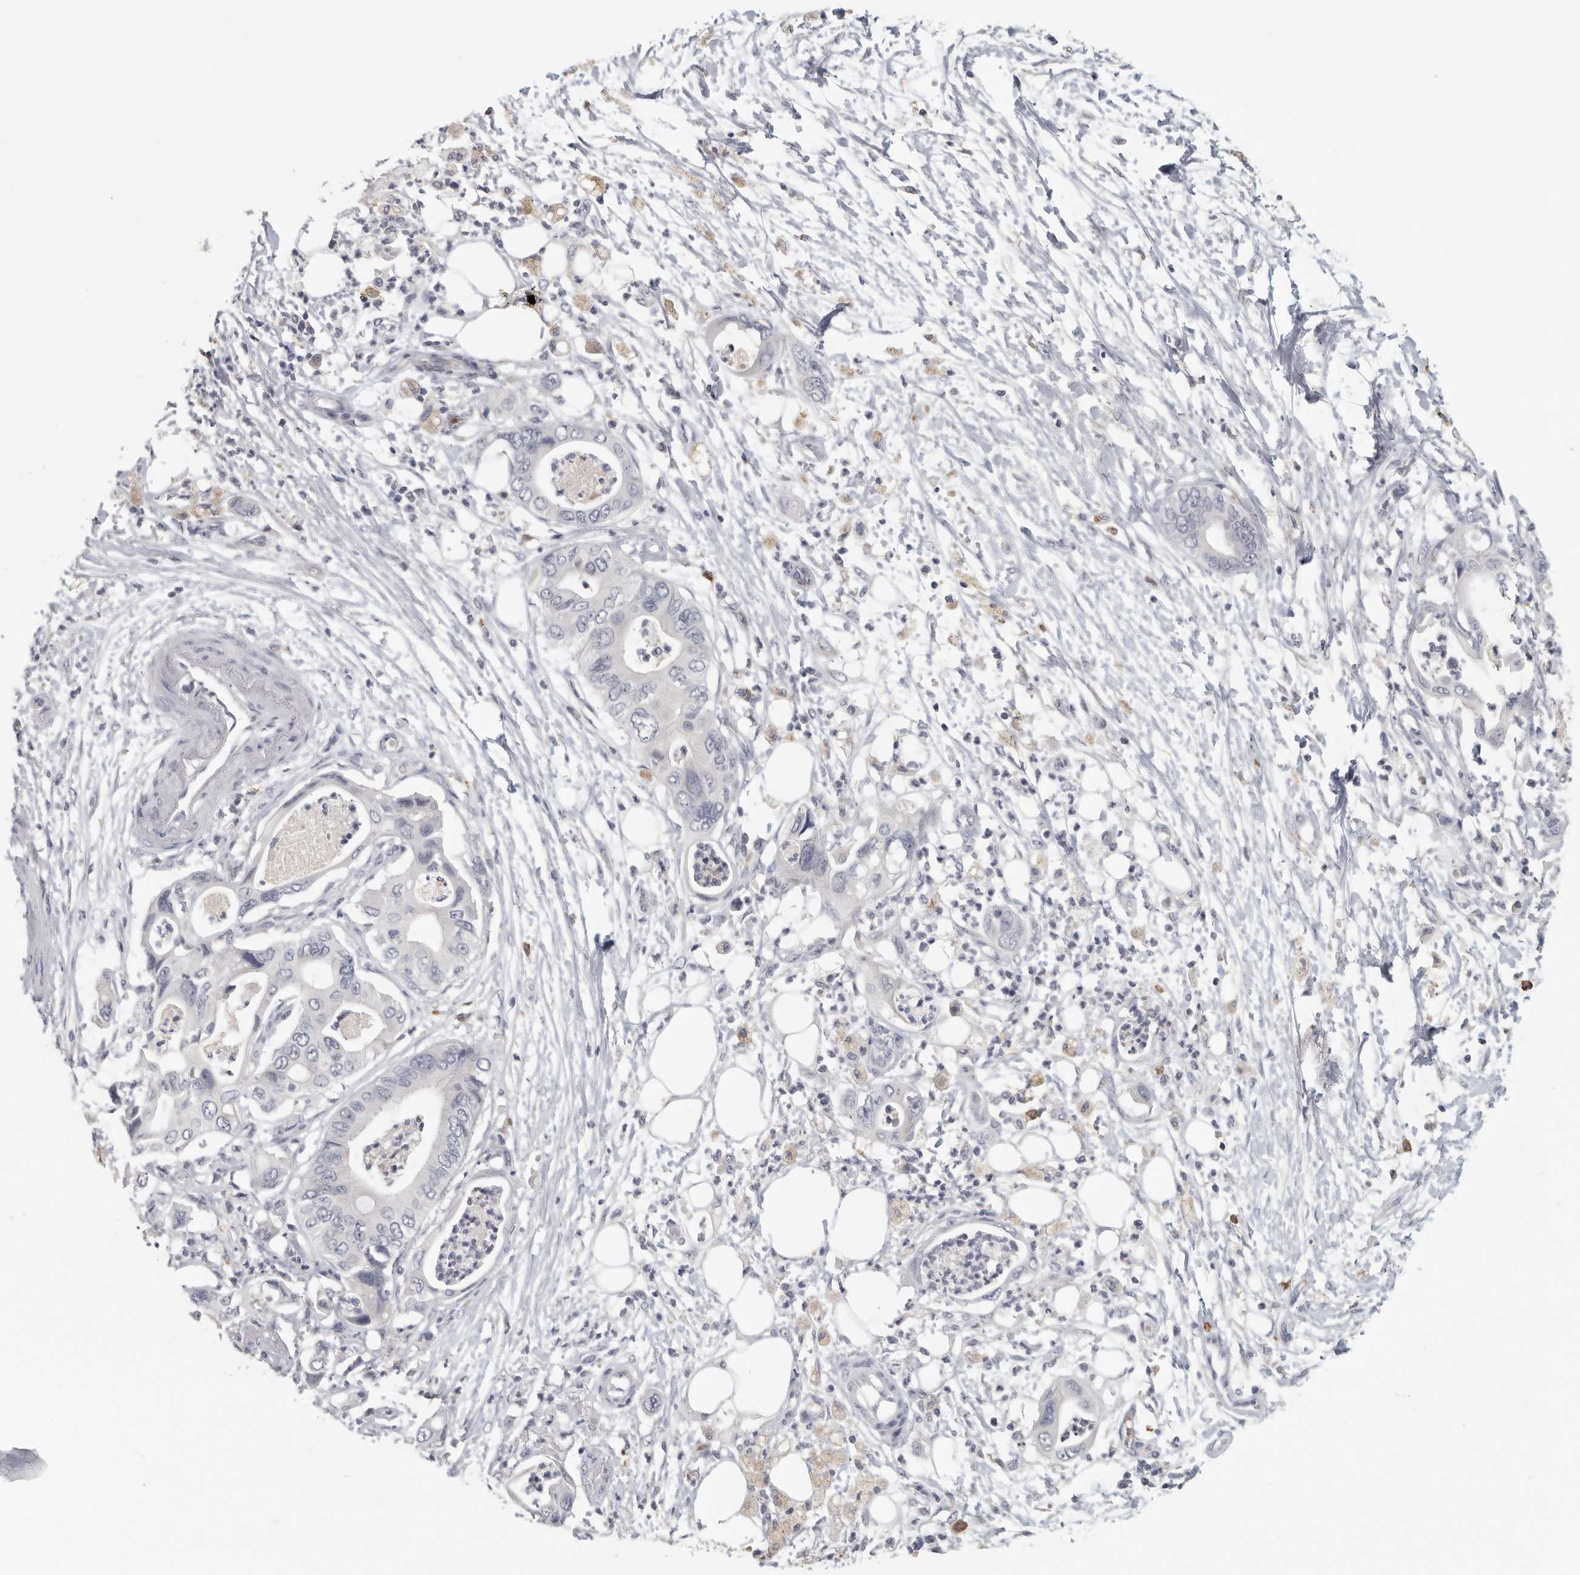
{"staining": {"intensity": "negative", "quantity": "none", "location": "none"}, "tissue": "pancreatic cancer", "cell_type": "Tumor cells", "image_type": "cancer", "snomed": [{"axis": "morphology", "description": "Adenocarcinoma, NOS"}, {"axis": "topography", "description": "Pancreas"}], "caption": "Pancreatic cancer (adenocarcinoma) was stained to show a protein in brown. There is no significant staining in tumor cells.", "gene": "DNAJC11", "patient": {"sex": "male", "age": 66}}